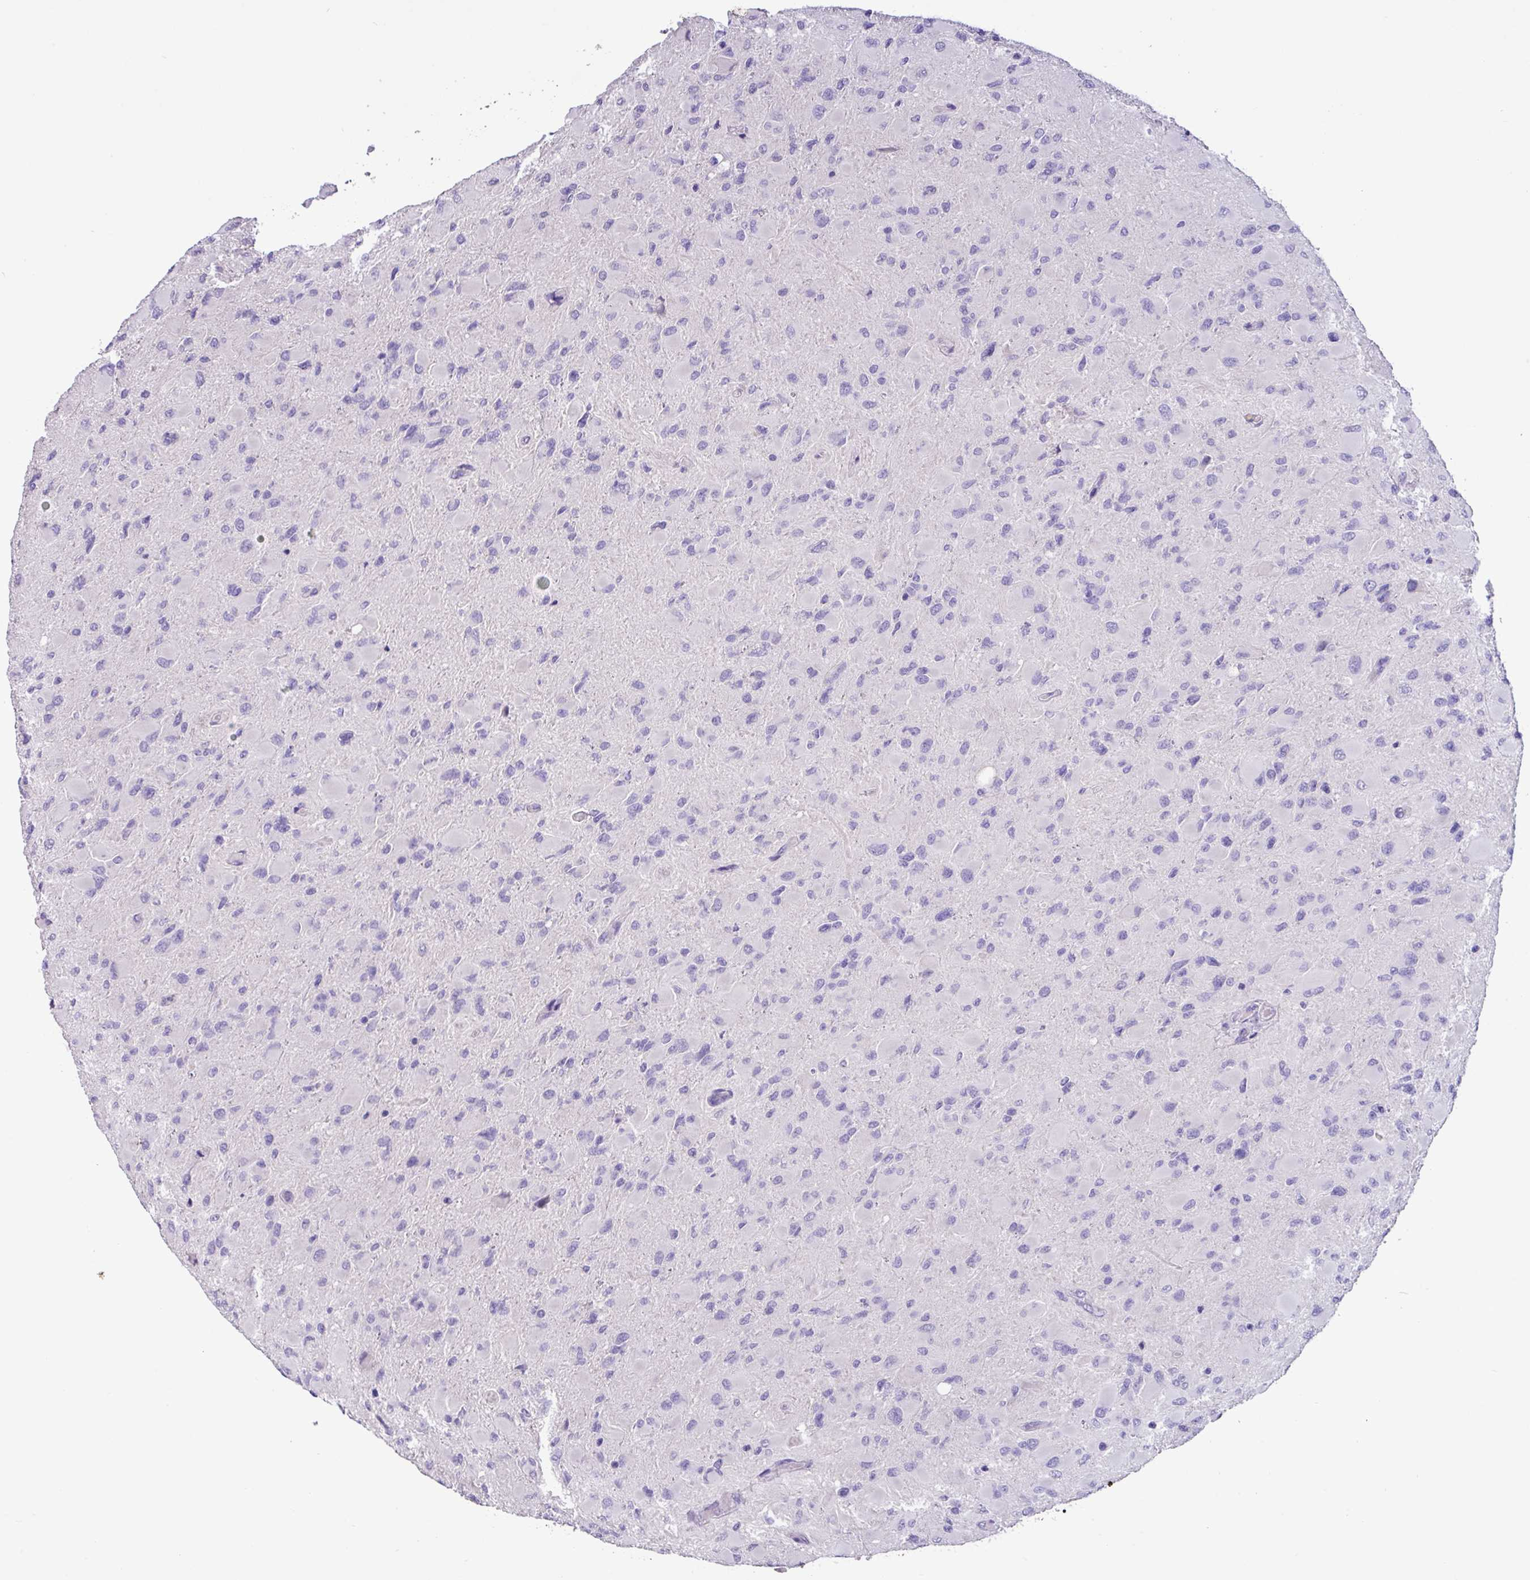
{"staining": {"intensity": "negative", "quantity": "none", "location": "none"}, "tissue": "glioma", "cell_type": "Tumor cells", "image_type": "cancer", "snomed": [{"axis": "morphology", "description": "Glioma, malignant, High grade"}, {"axis": "topography", "description": "Cerebral cortex"}], "caption": "Image shows no significant protein positivity in tumor cells of glioma. (DAB immunohistochemistry with hematoxylin counter stain).", "gene": "EPCAM", "patient": {"sex": "female", "age": 36}}